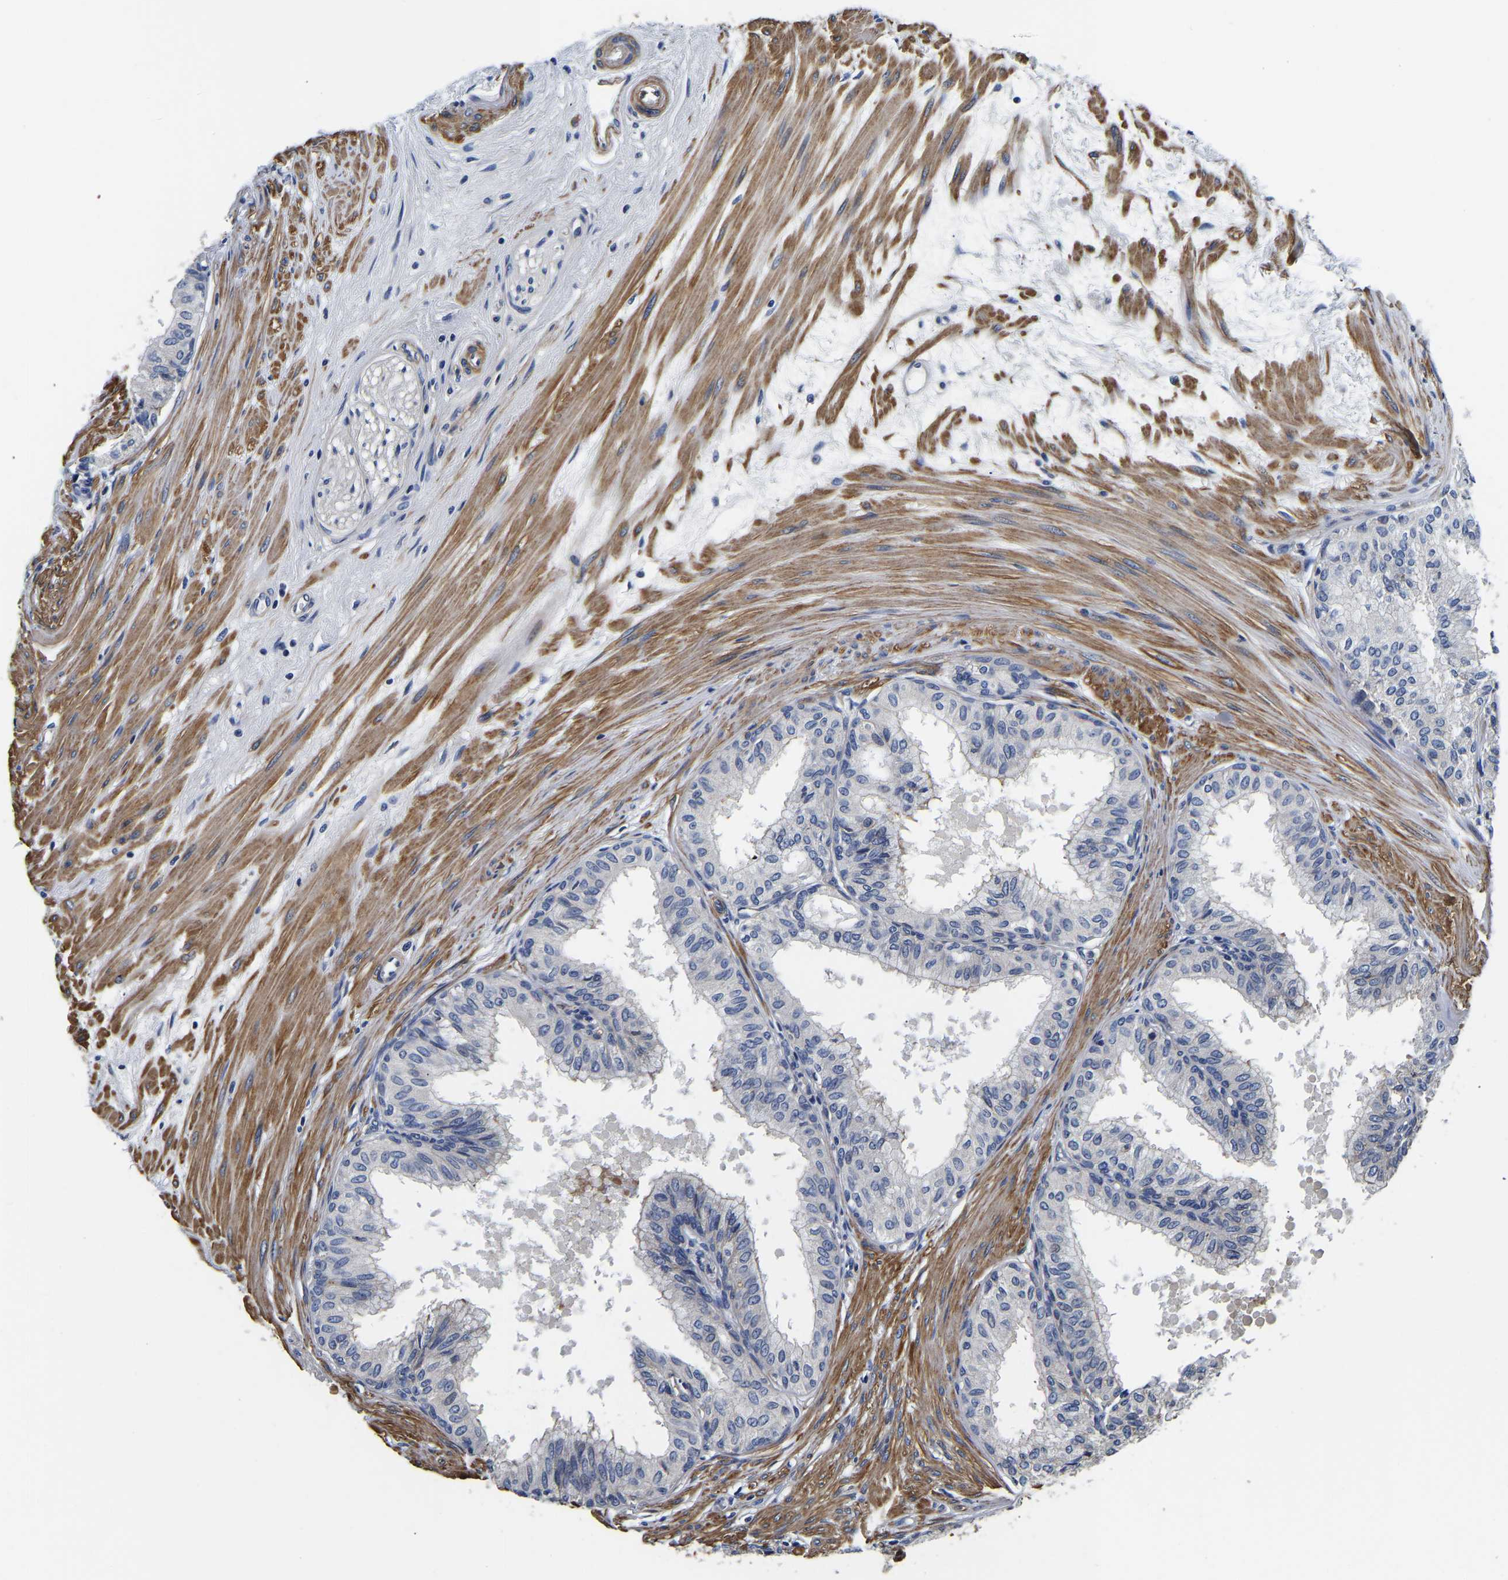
{"staining": {"intensity": "negative", "quantity": "none", "location": "none"}, "tissue": "seminal vesicle", "cell_type": "Glandular cells", "image_type": "normal", "snomed": [{"axis": "morphology", "description": "Normal tissue, NOS"}, {"axis": "topography", "description": "Prostate"}, {"axis": "topography", "description": "Seminal veicle"}], "caption": "A high-resolution histopathology image shows immunohistochemistry (IHC) staining of benign seminal vesicle, which shows no significant expression in glandular cells. (DAB (3,3'-diaminobenzidine) immunohistochemistry, high magnification).", "gene": "KCTD17", "patient": {"sex": "male", "age": 60}}